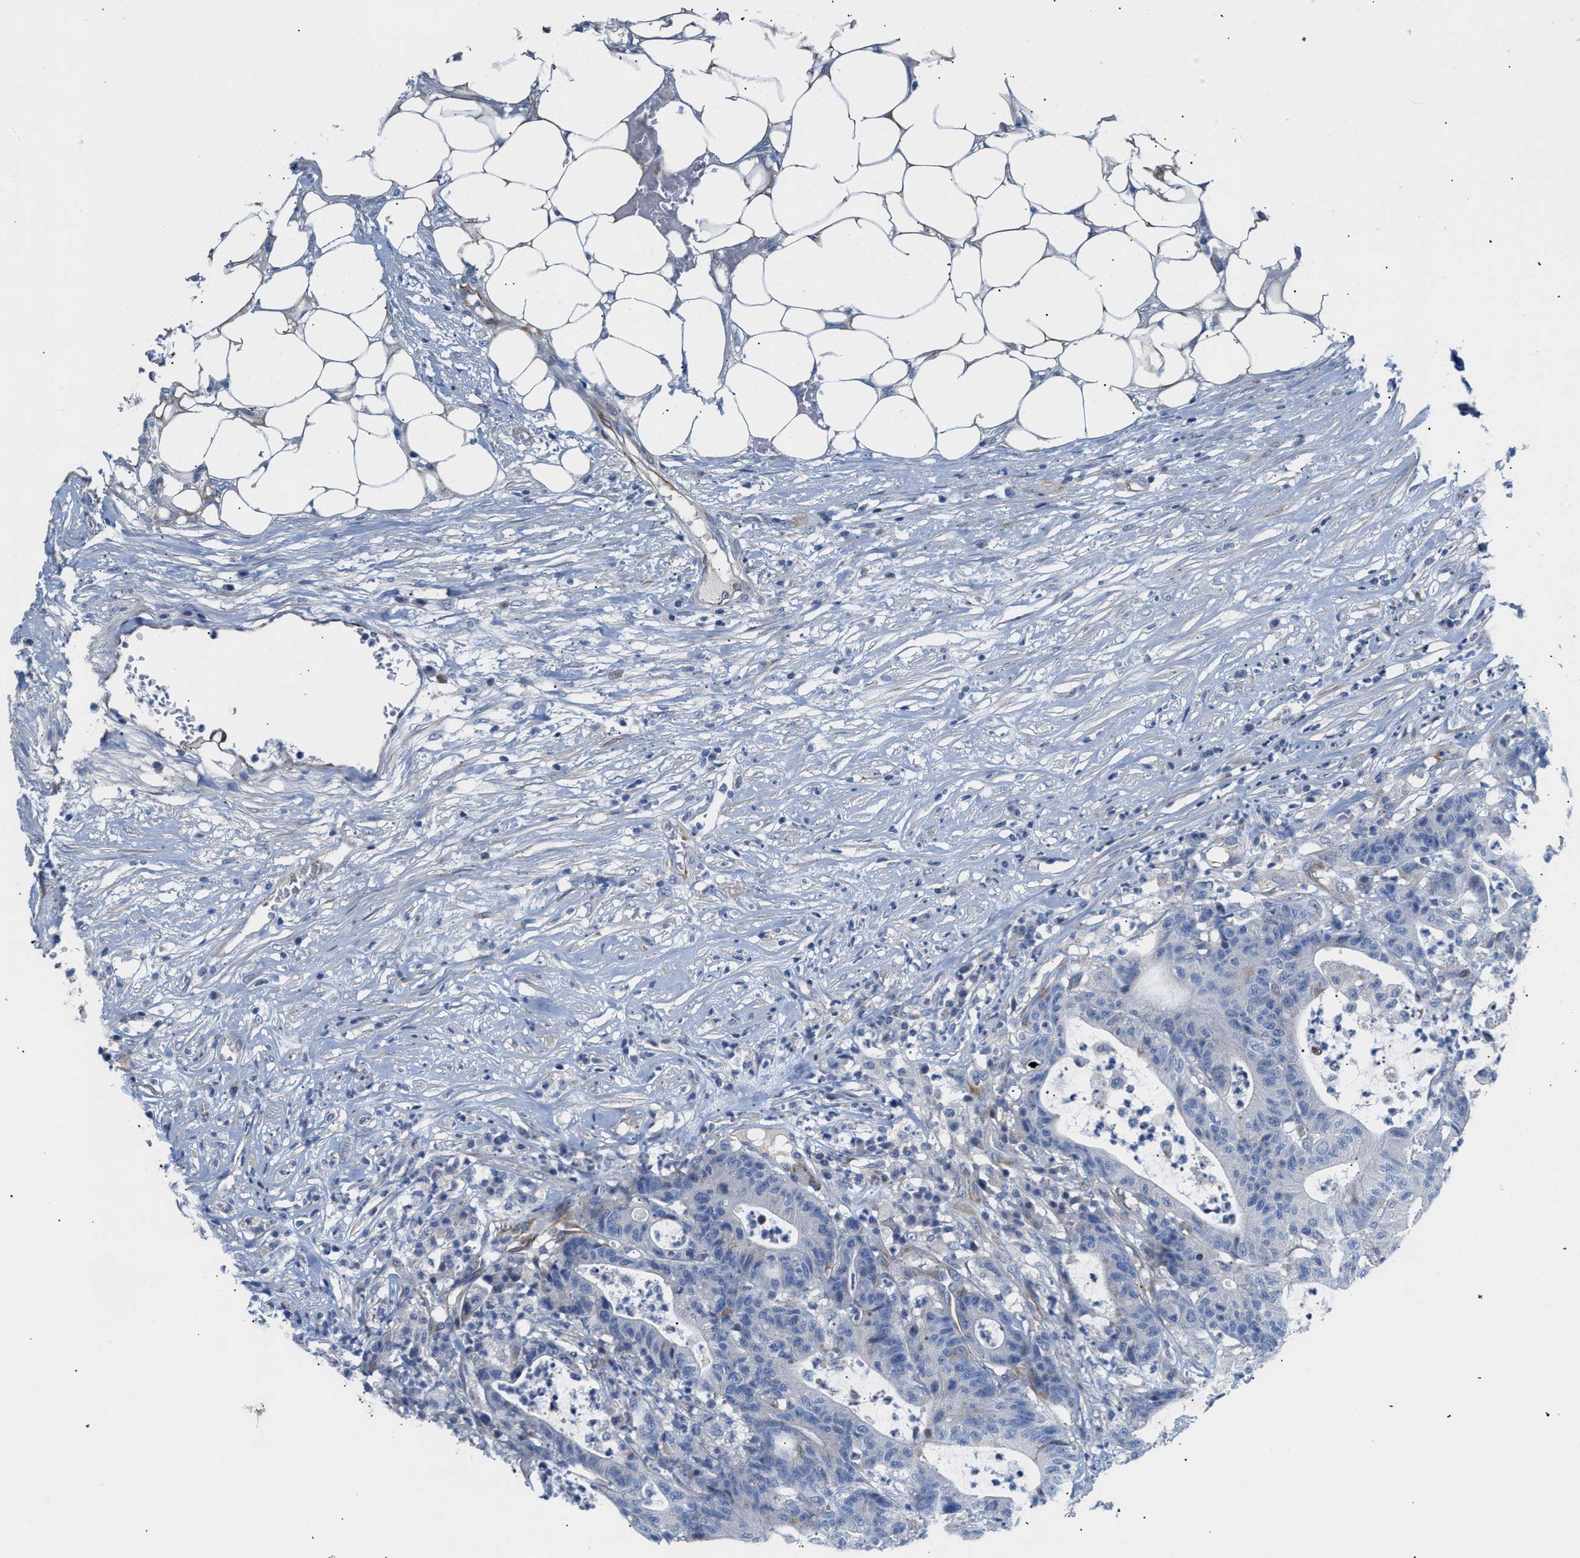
{"staining": {"intensity": "negative", "quantity": "none", "location": "none"}, "tissue": "colorectal cancer", "cell_type": "Tumor cells", "image_type": "cancer", "snomed": [{"axis": "morphology", "description": "Adenocarcinoma, NOS"}, {"axis": "topography", "description": "Colon"}], "caption": "This is a image of immunohistochemistry (IHC) staining of colorectal cancer, which shows no staining in tumor cells.", "gene": "TFPI", "patient": {"sex": "female", "age": 84}}